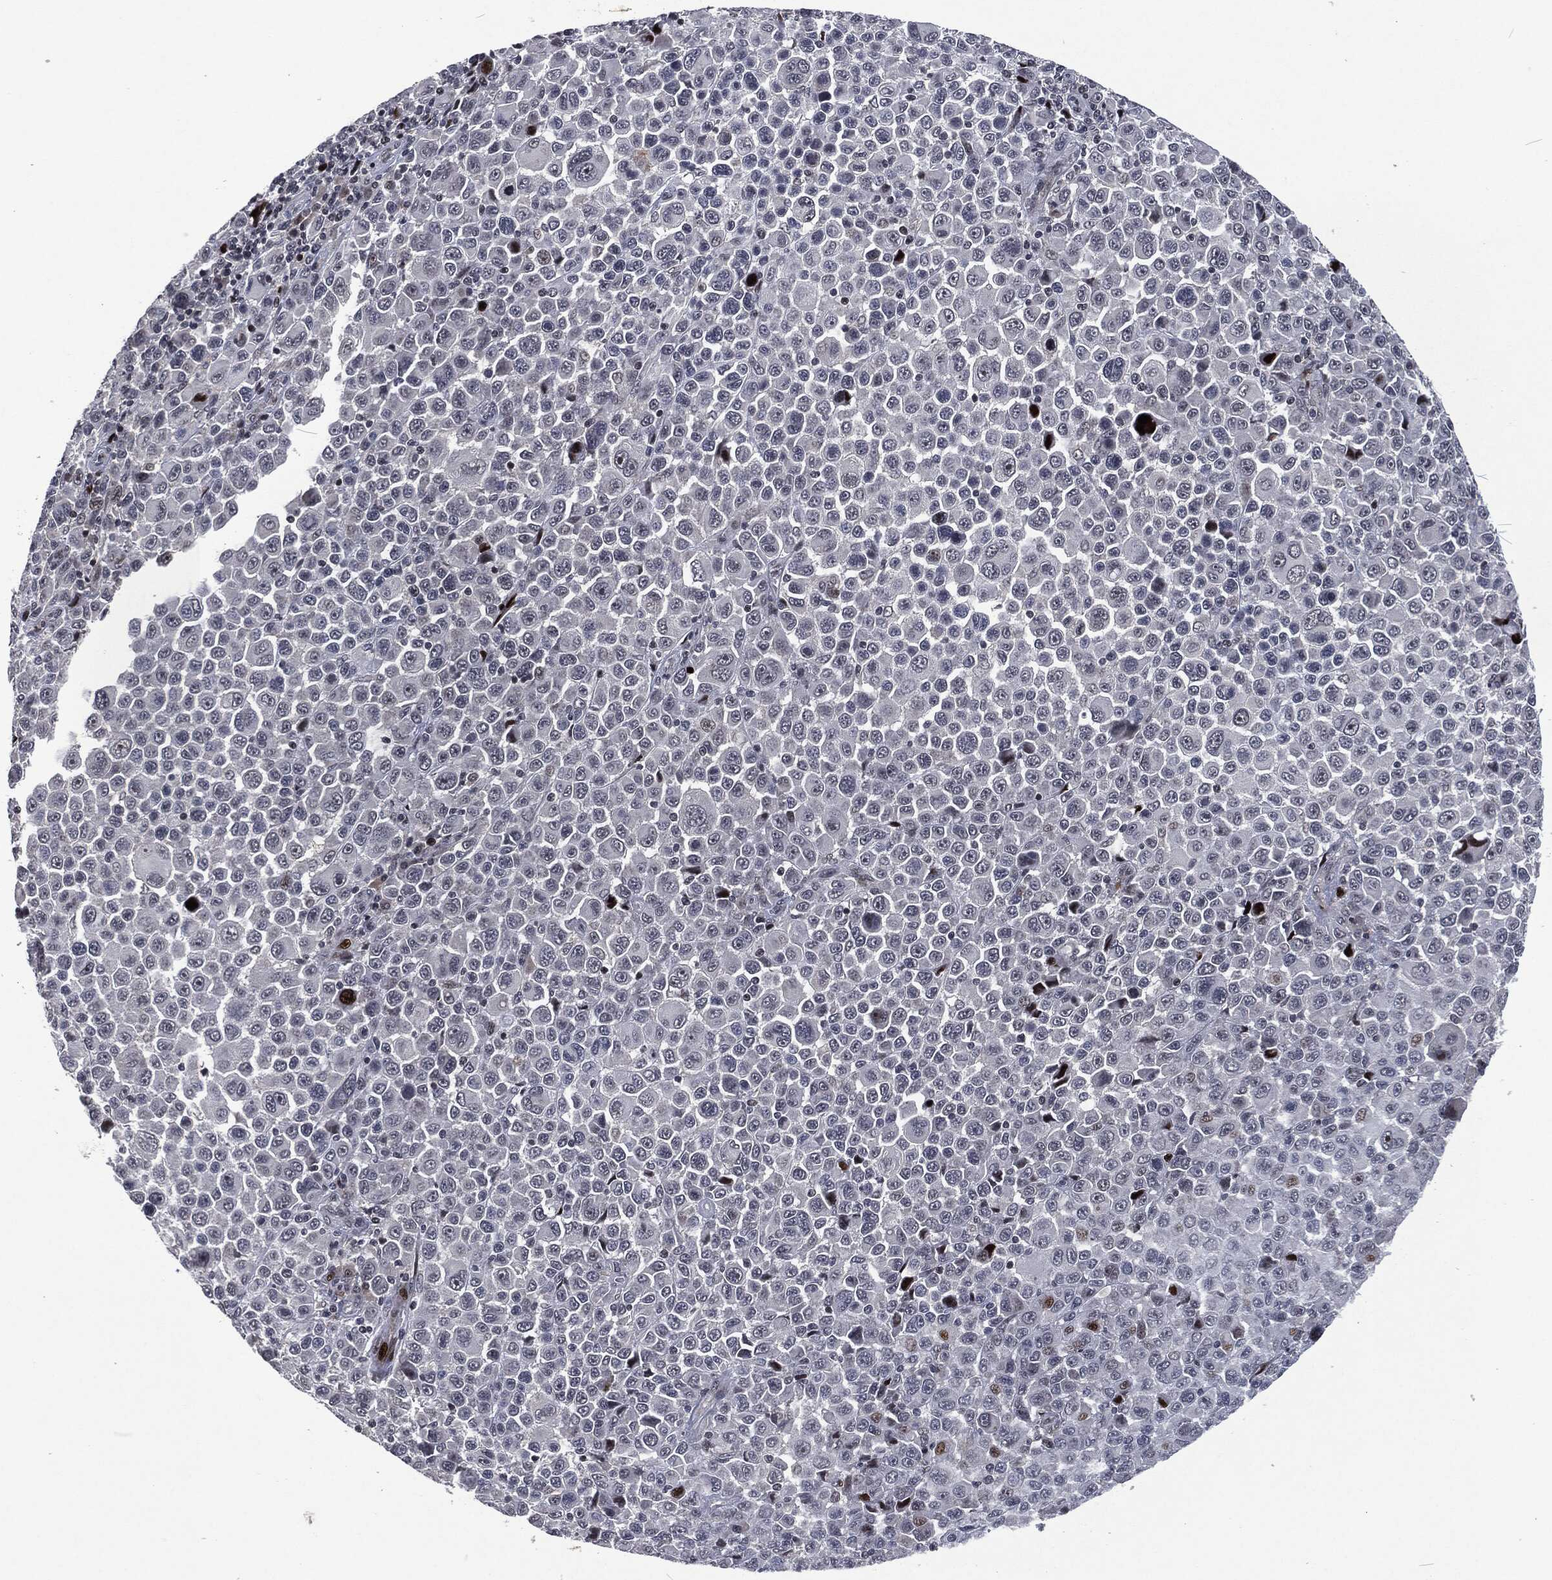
{"staining": {"intensity": "strong", "quantity": "<25%", "location": "cytoplasmic/membranous,nuclear"}, "tissue": "melanoma", "cell_type": "Tumor cells", "image_type": "cancer", "snomed": [{"axis": "morphology", "description": "Malignant melanoma, NOS"}, {"axis": "topography", "description": "Skin"}], "caption": "Immunohistochemical staining of melanoma exhibits medium levels of strong cytoplasmic/membranous and nuclear protein staining in about <25% of tumor cells.", "gene": "EGFR", "patient": {"sex": "female", "age": 57}}